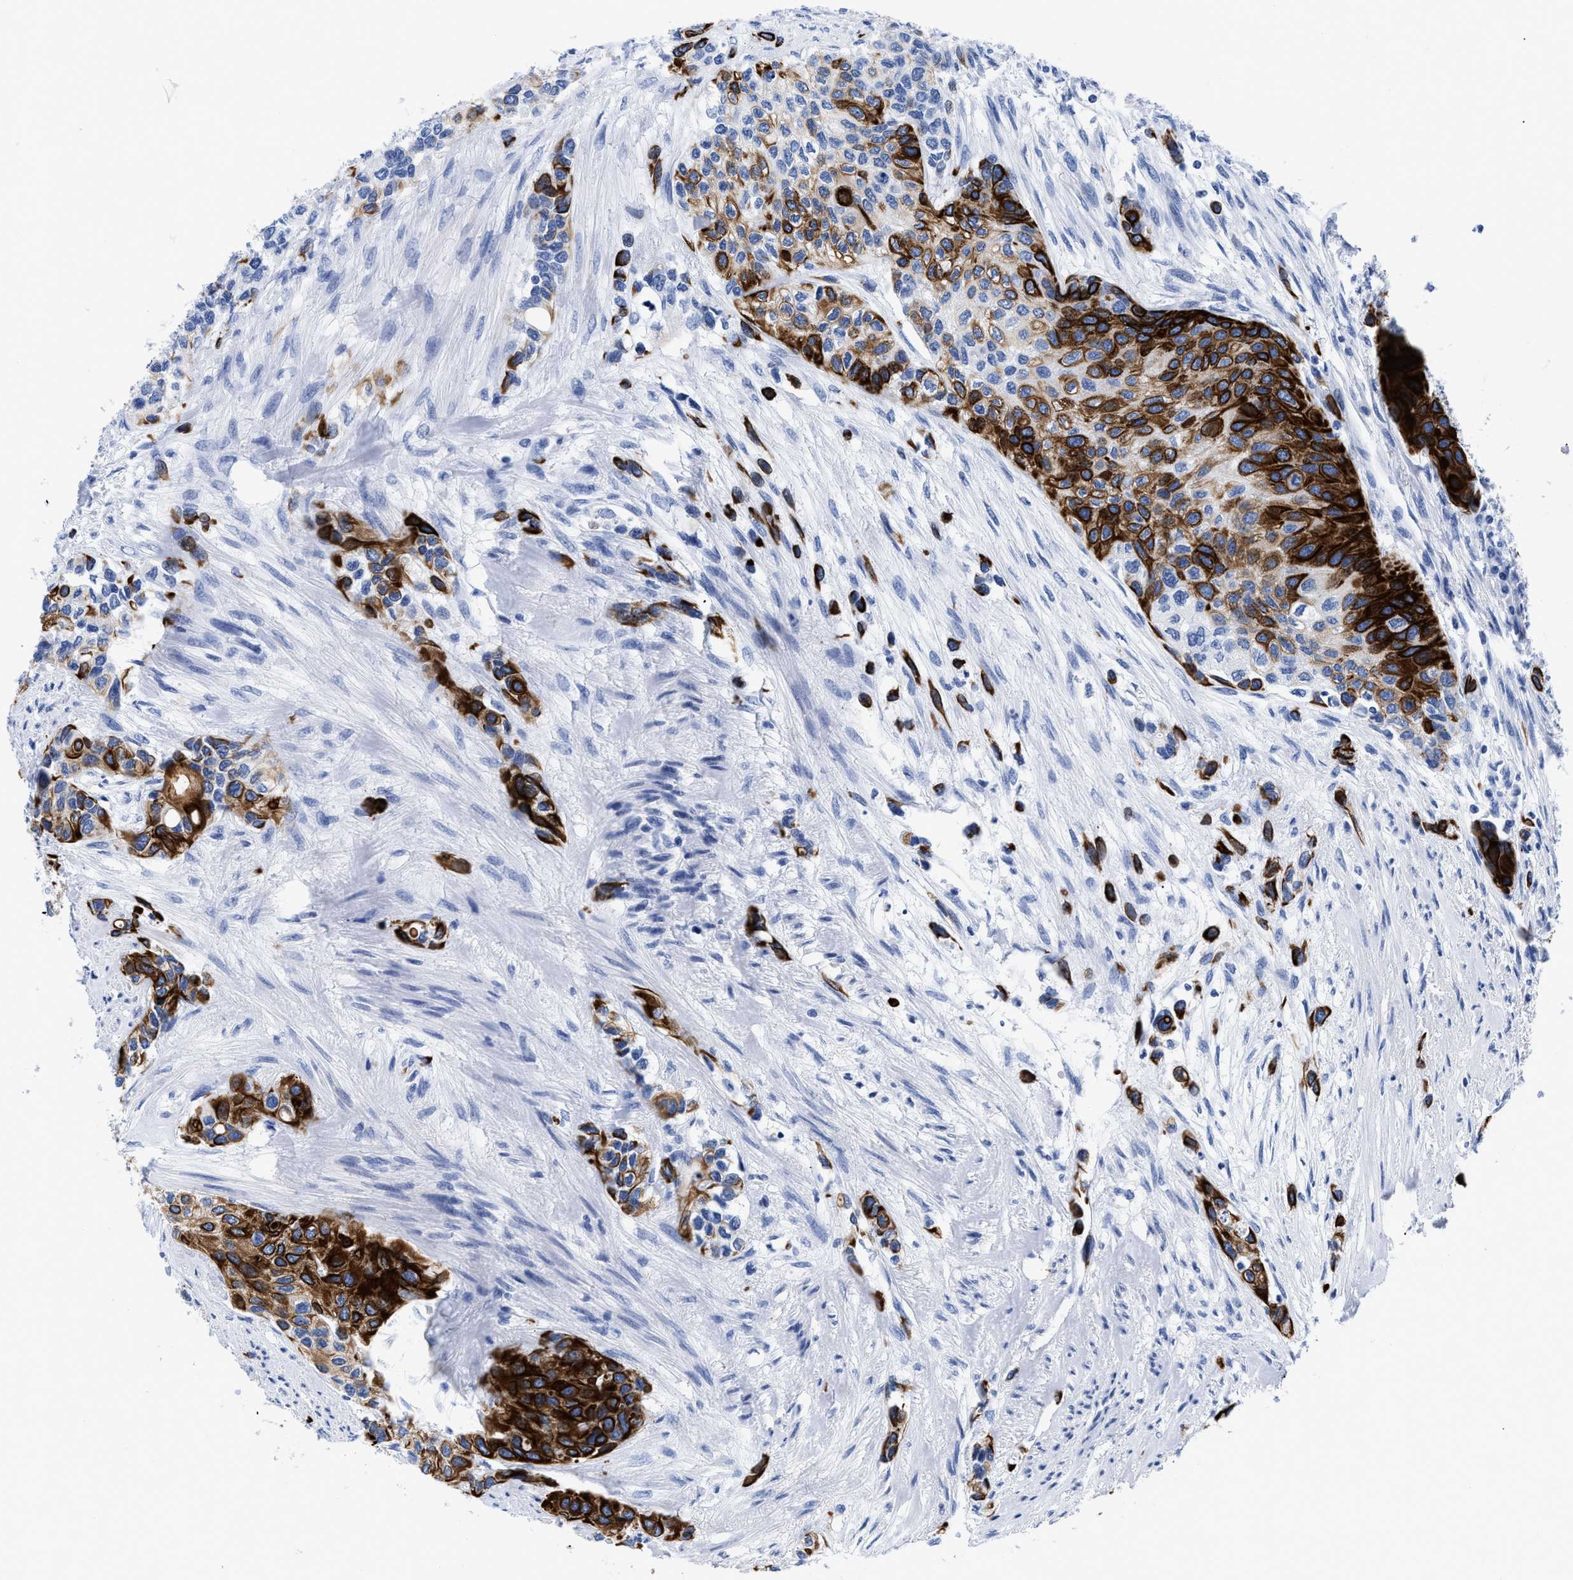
{"staining": {"intensity": "strong", "quantity": "25%-75%", "location": "cytoplasmic/membranous"}, "tissue": "urothelial cancer", "cell_type": "Tumor cells", "image_type": "cancer", "snomed": [{"axis": "morphology", "description": "Urothelial carcinoma, High grade"}, {"axis": "topography", "description": "Urinary bladder"}], "caption": "High-grade urothelial carcinoma stained for a protein demonstrates strong cytoplasmic/membranous positivity in tumor cells. The staining is performed using DAB brown chromogen to label protein expression. The nuclei are counter-stained blue using hematoxylin.", "gene": "DUSP26", "patient": {"sex": "female", "age": 56}}